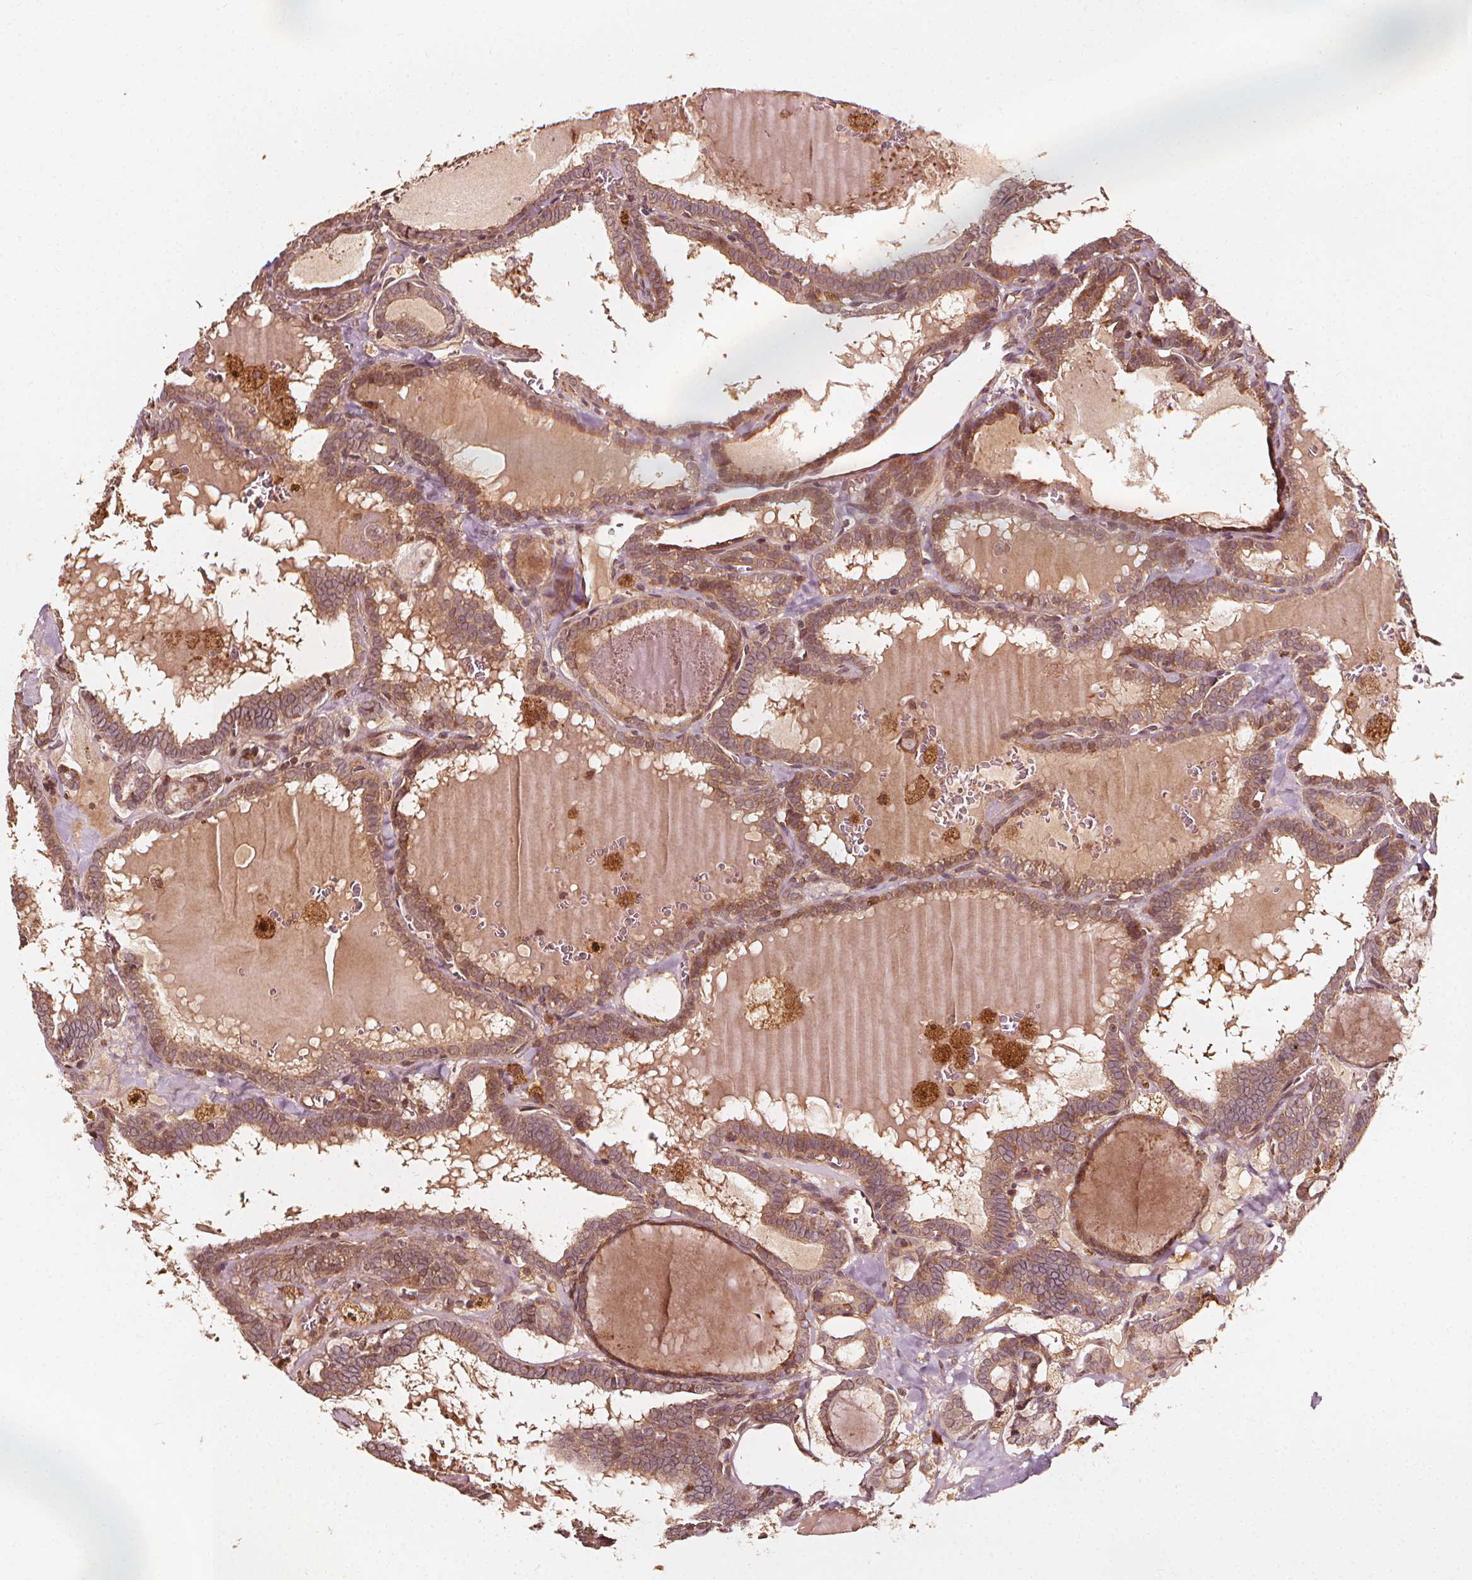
{"staining": {"intensity": "moderate", "quantity": ">75%", "location": "cytoplasmic/membranous"}, "tissue": "thyroid cancer", "cell_type": "Tumor cells", "image_type": "cancer", "snomed": [{"axis": "morphology", "description": "Papillary adenocarcinoma, NOS"}, {"axis": "topography", "description": "Thyroid gland"}], "caption": "About >75% of tumor cells in human thyroid cancer demonstrate moderate cytoplasmic/membranous protein positivity as visualized by brown immunohistochemical staining.", "gene": "NPC1", "patient": {"sex": "female", "age": 39}}